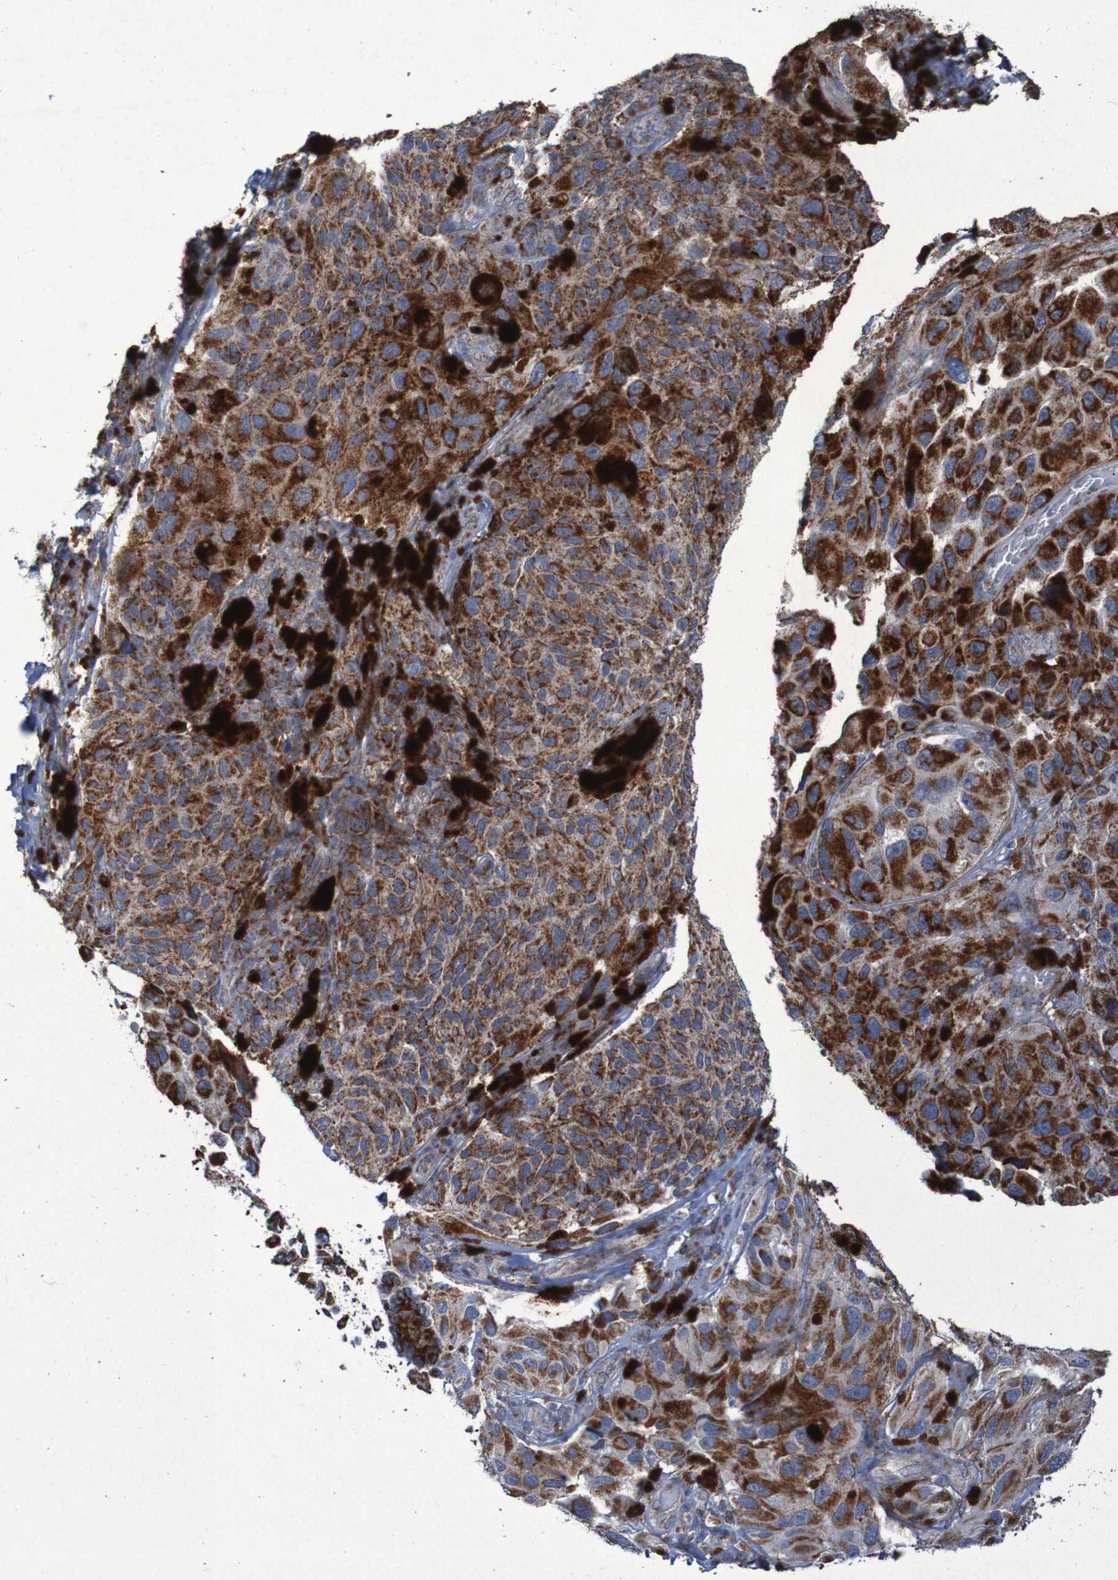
{"staining": {"intensity": "strong", "quantity": ">75%", "location": "cytoplasmic/membranous"}, "tissue": "melanoma", "cell_type": "Tumor cells", "image_type": "cancer", "snomed": [{"axis": "morphology", "description": "Malignant melanoma, NOS"}, {"axis": "topography", "description": "Skin"}], "caption": "A brown stain labels strong cytoplasmic/membranous expression of a protein in malignant melanoma tumor cells. The staining was performed using DAB to visualize the protein expression in brown, while the nuclei were stained in blue with hematoxylin (Magnification: 20x).", "gene": "CCDC51", "patient": {"sex": "female", "age": 73}}